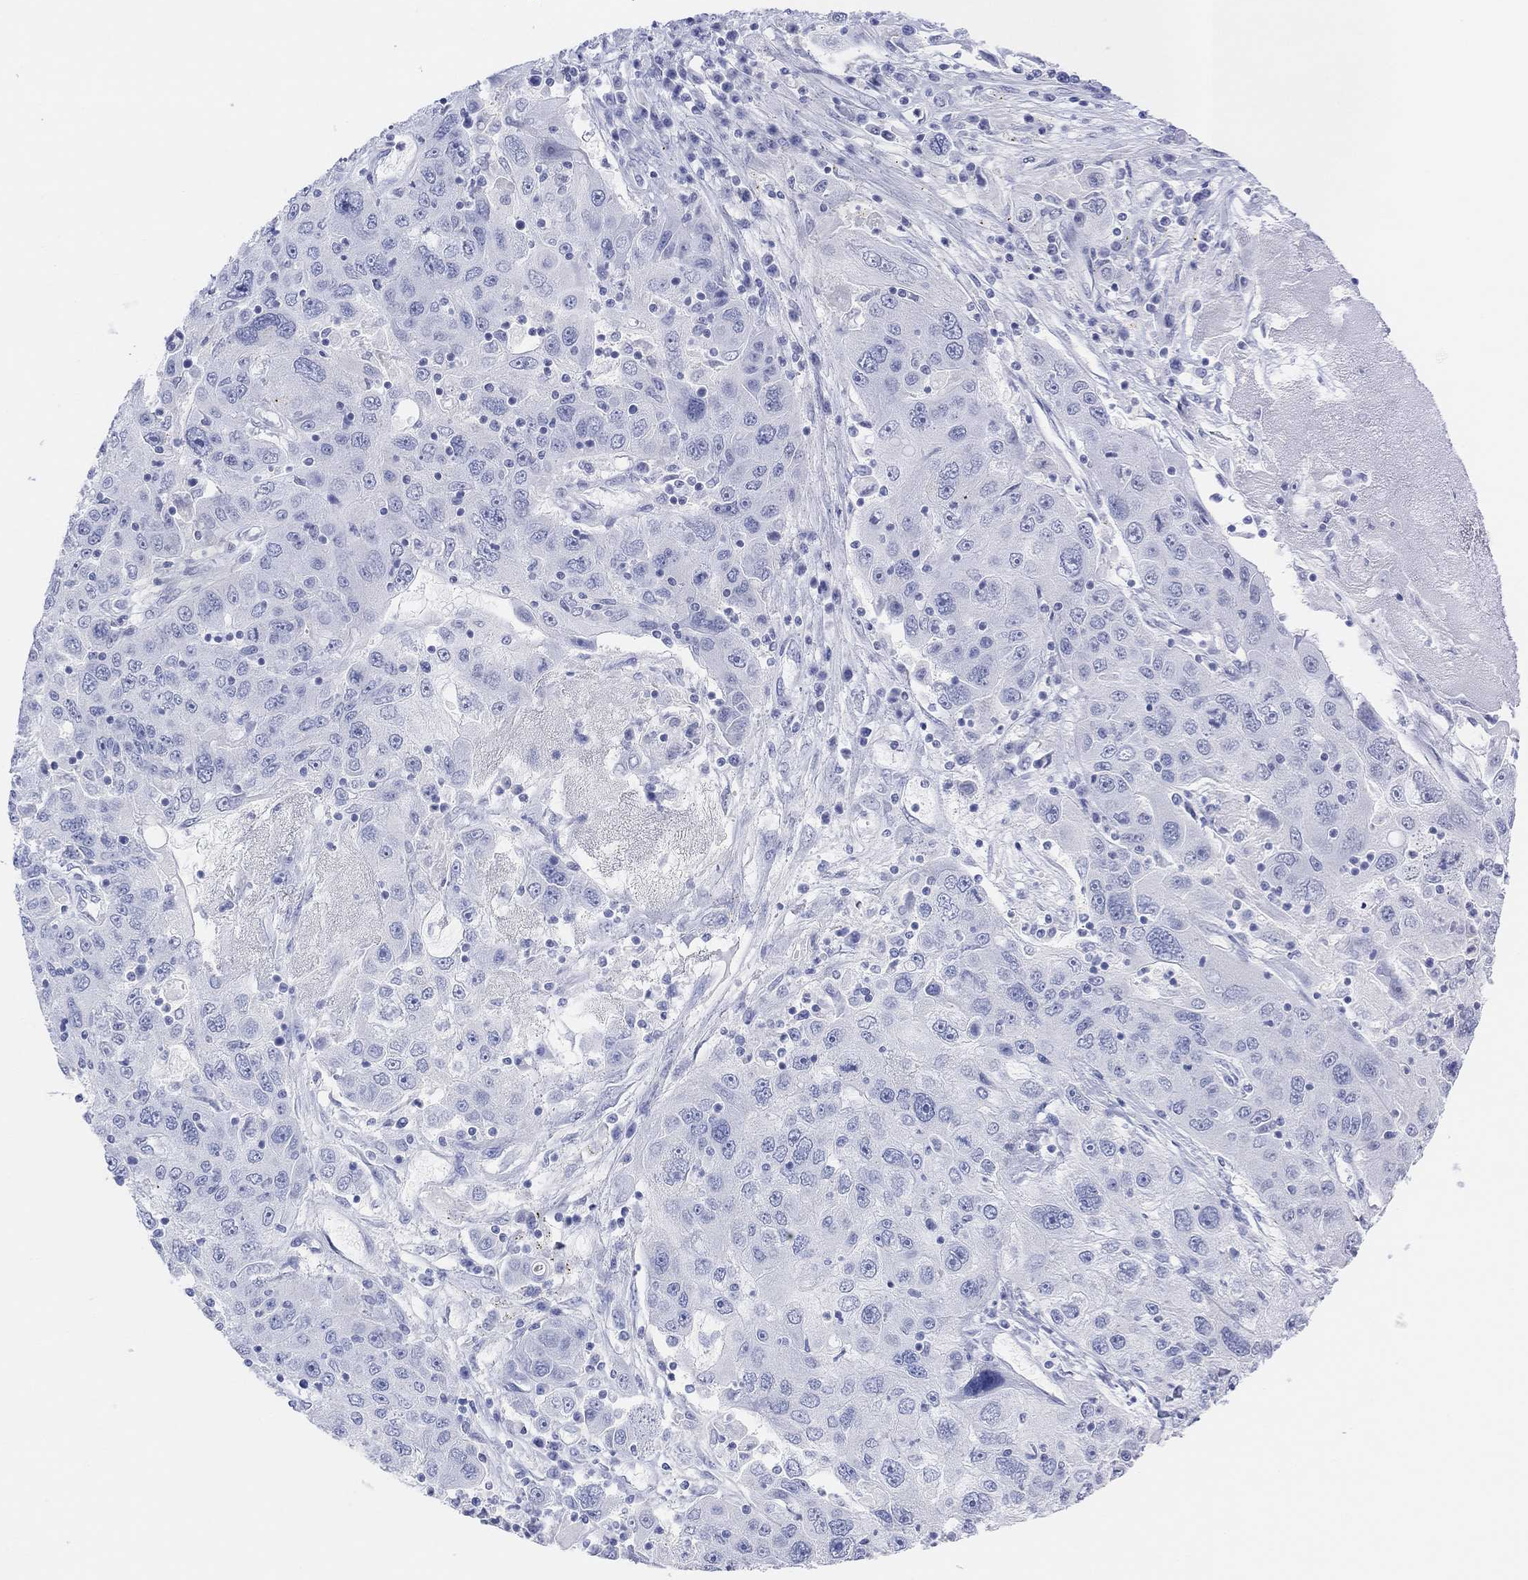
{"staining": {"intensity": "negative", "quantity": "none", "location": "none"}, "tissue": "stomach cancer", "cell_type": "Tumor cells", "image_type": "cancer", "snomed": [{"axis": "morphology", "description": "Adenocarcinoma, NOS"}, {"axis": "topography", "description": "Stomach"}], "caption": "Immunohistochemical staining of human stomach cancer (adenocarcinoma) shows no significant staining in tumor cells.", "gene": "GNG13", "patient": {"sex": "male", "age": 56}}